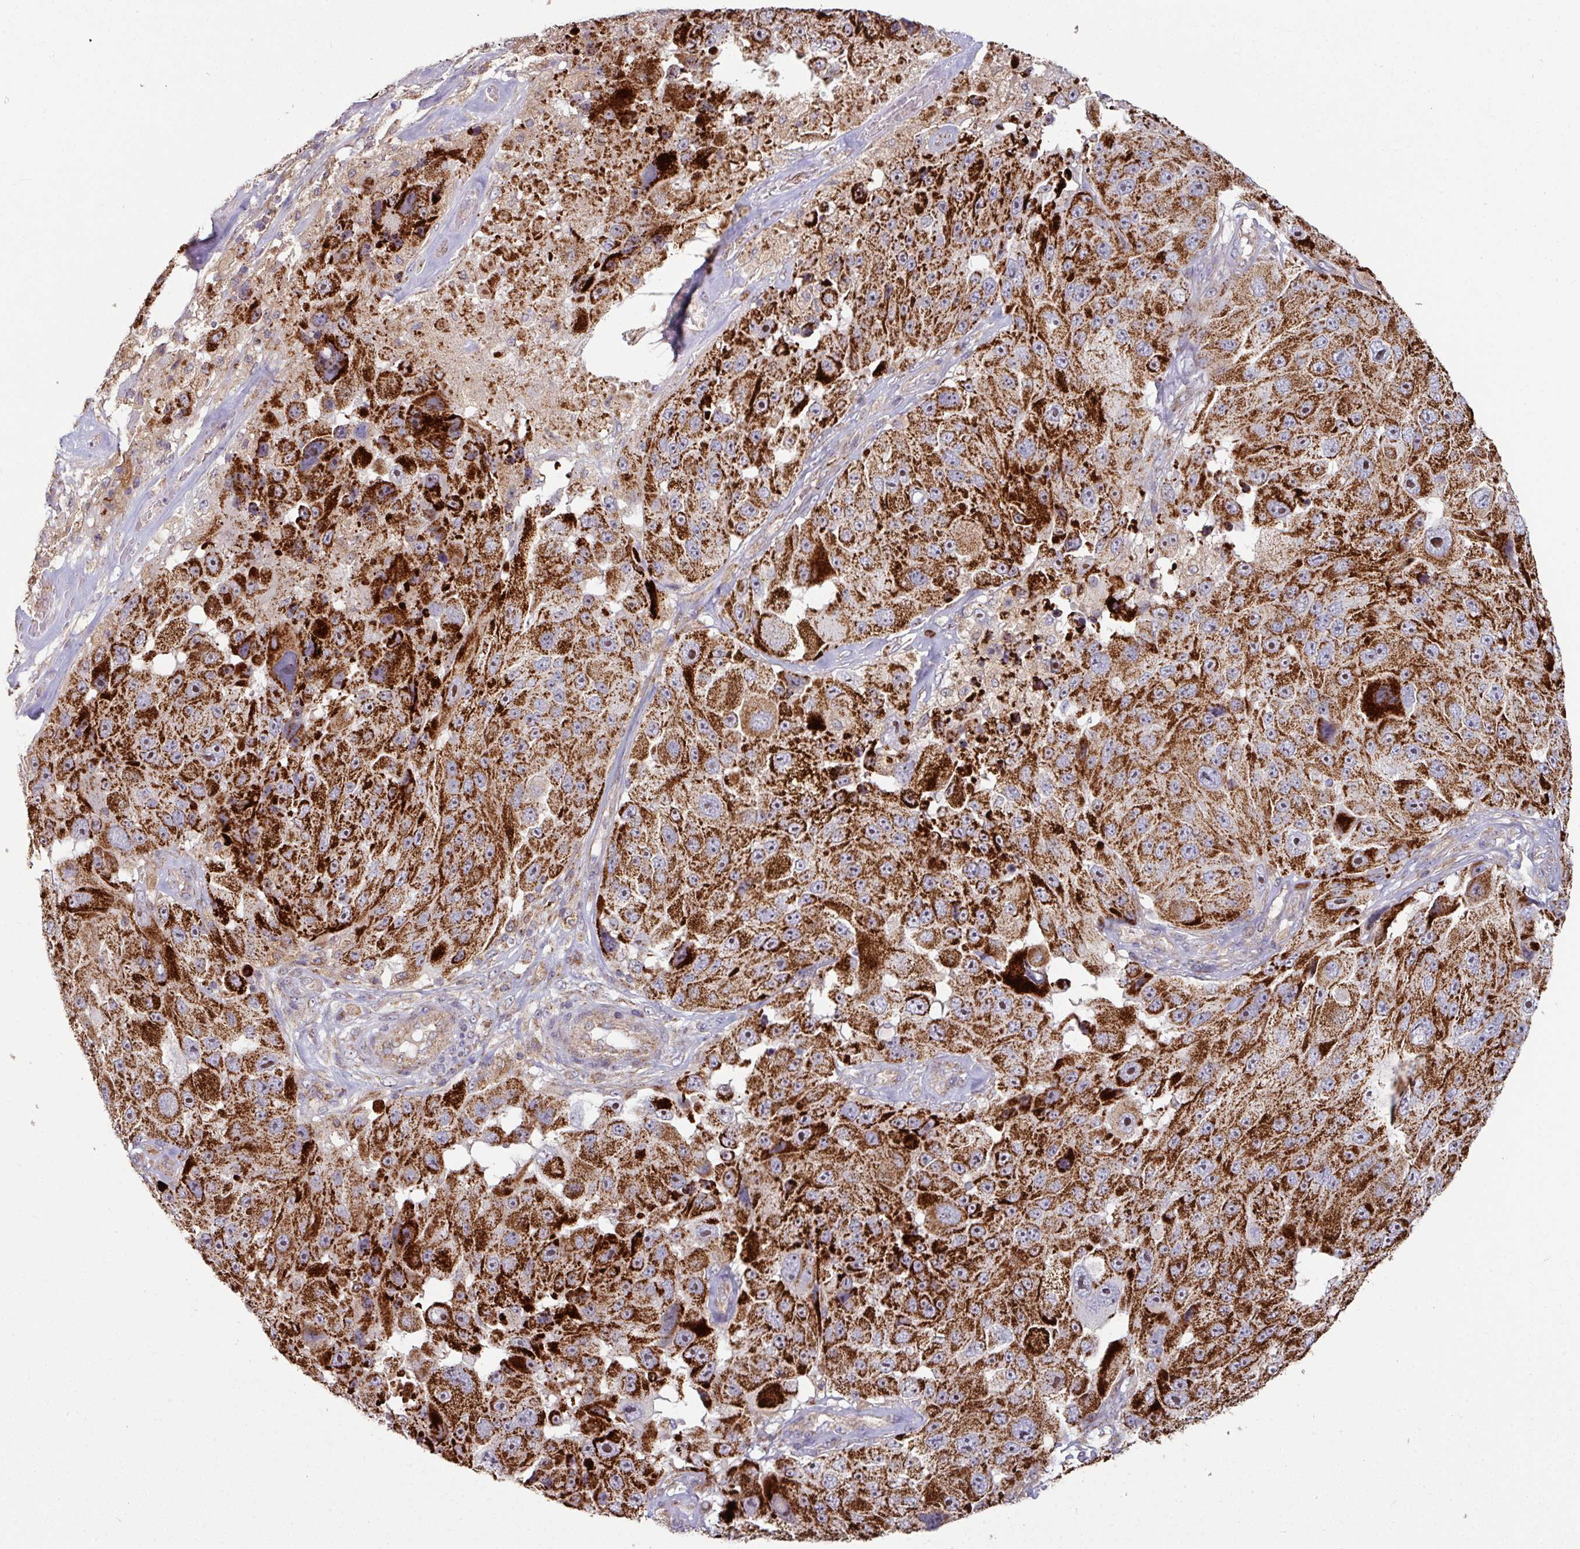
{"staining": {"intensity": "strong", "quantity": ">75%", "location": "cytoplasmic/membranous"}, "tissue": "melanoma", "cell_type": "Tumor cells", "image_type": "cancer", "snomed": [{"axis": "morphology", "description": "Malignant melanoma, Metastatic site"}, {"axis": "topography", "description": "Lymph node"}], "caption": "Immunohistochemistry (DAB (3,3'-diaminobenzidine)) staining of malignant melanoma (metastatic site) exhibits strong cytoplasmic/membranous protein positivity in approximately >75% of tumor cells.", "gene": "OR2D3", "patient": {"sex": "male", "age": 62}}